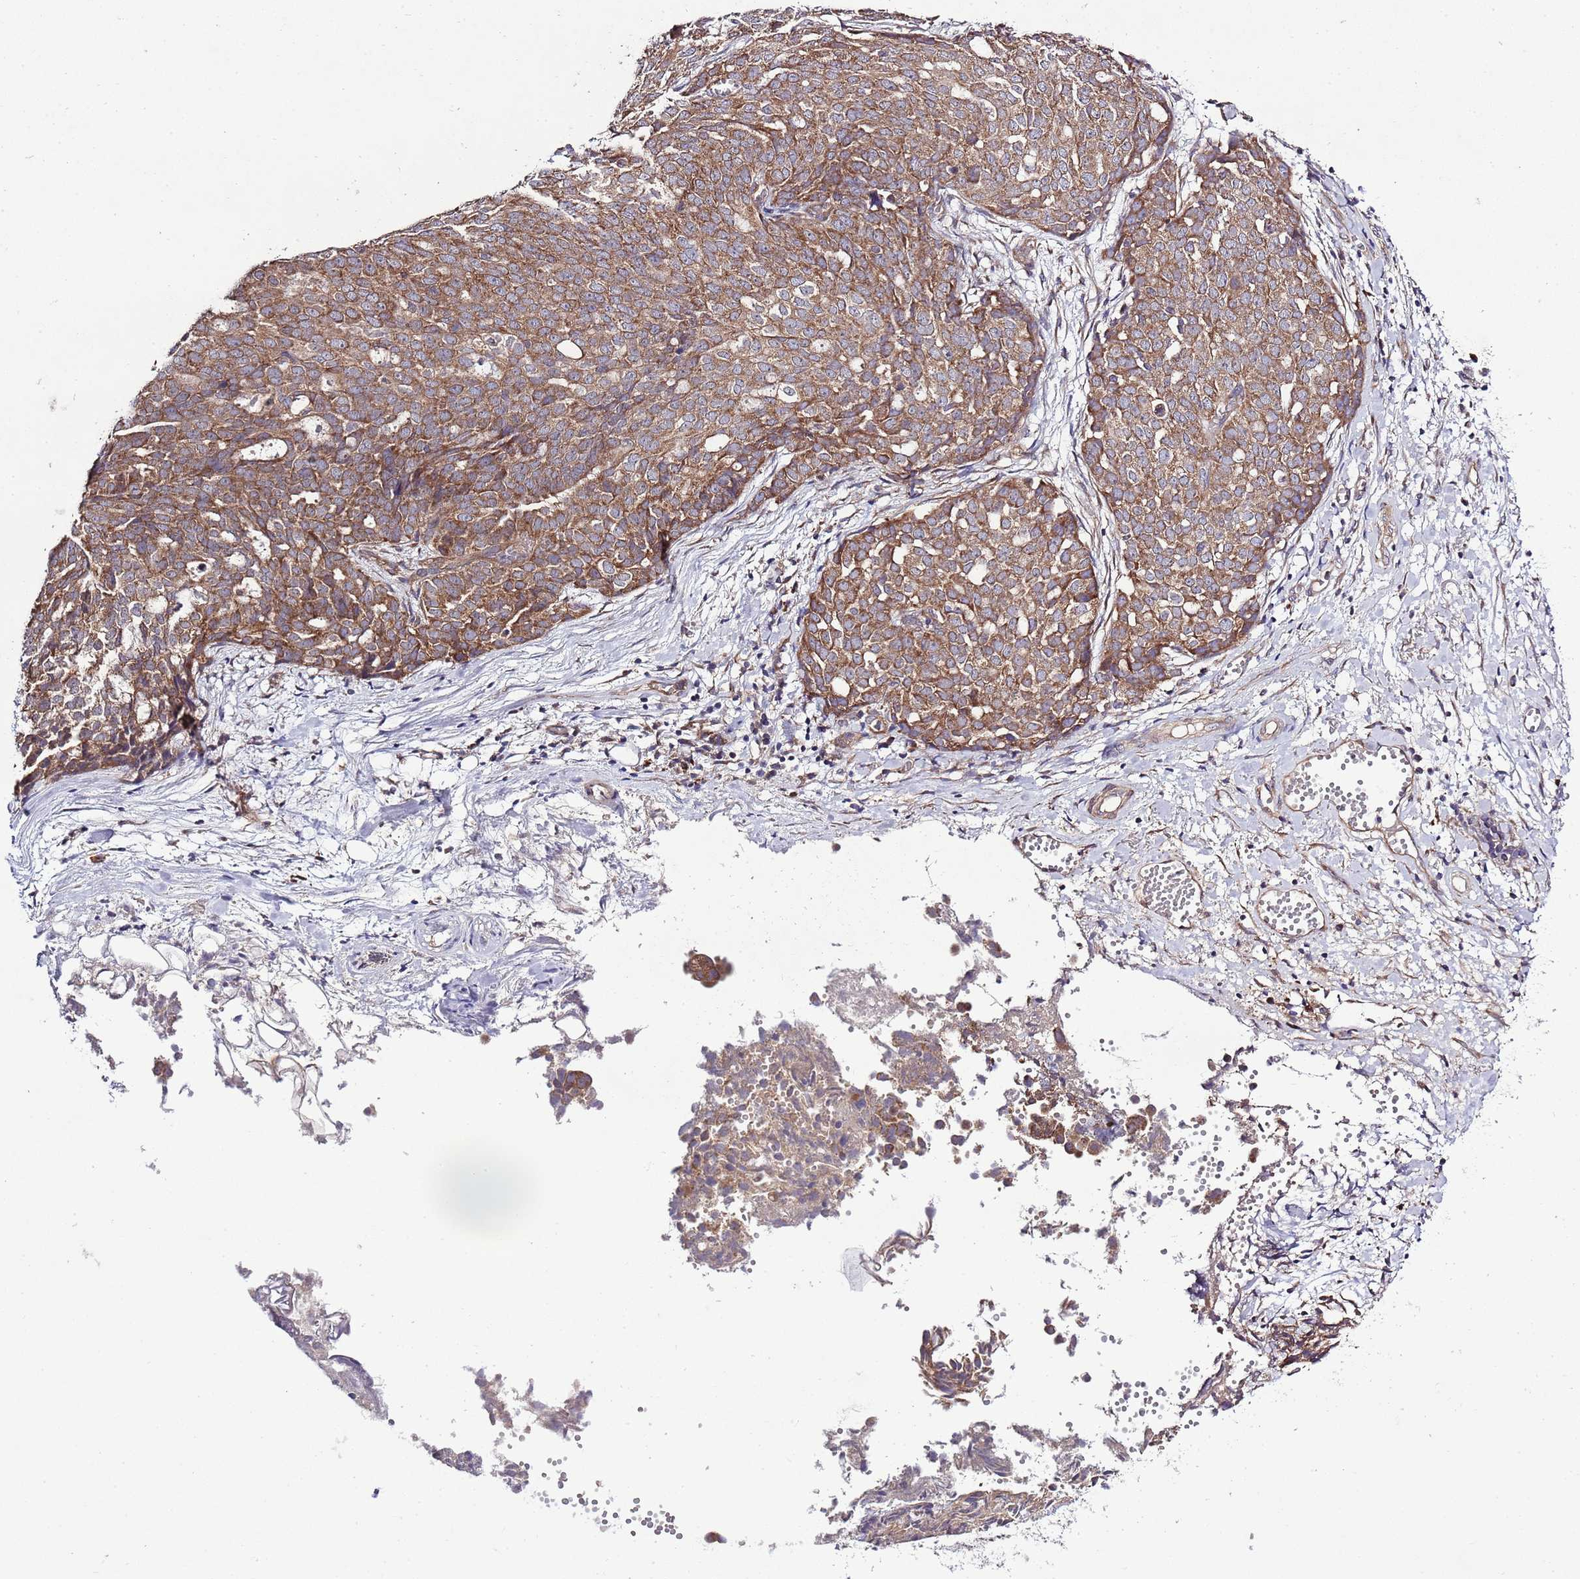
{"staining": {"intensity": "moderate", "quantity": ">75%", "location": "cytoplasmic/membranous"}, "tissue": "ovarian cancer", "cell_type": "Tumor cells", "image_type": "cancer", "snomed": [{"axis": "morphology", "description": "Cystadenocarcinoma, serous, NOS"}, {"axis": "topography", "description": "Soft tissue"}, {"axis": "topography", "description": "Ovary"}], "caption": "An immunohistochemistry (IHC) image of tumor tissue is shown. Protein staining in brown labels moderate cytoplasmic/membranous positivity in ovarian cancer (serous cystadenocarcinoma) within tumor cells.", "gene": "MFNG", "patient": {"sex": "female", "age": 57}}